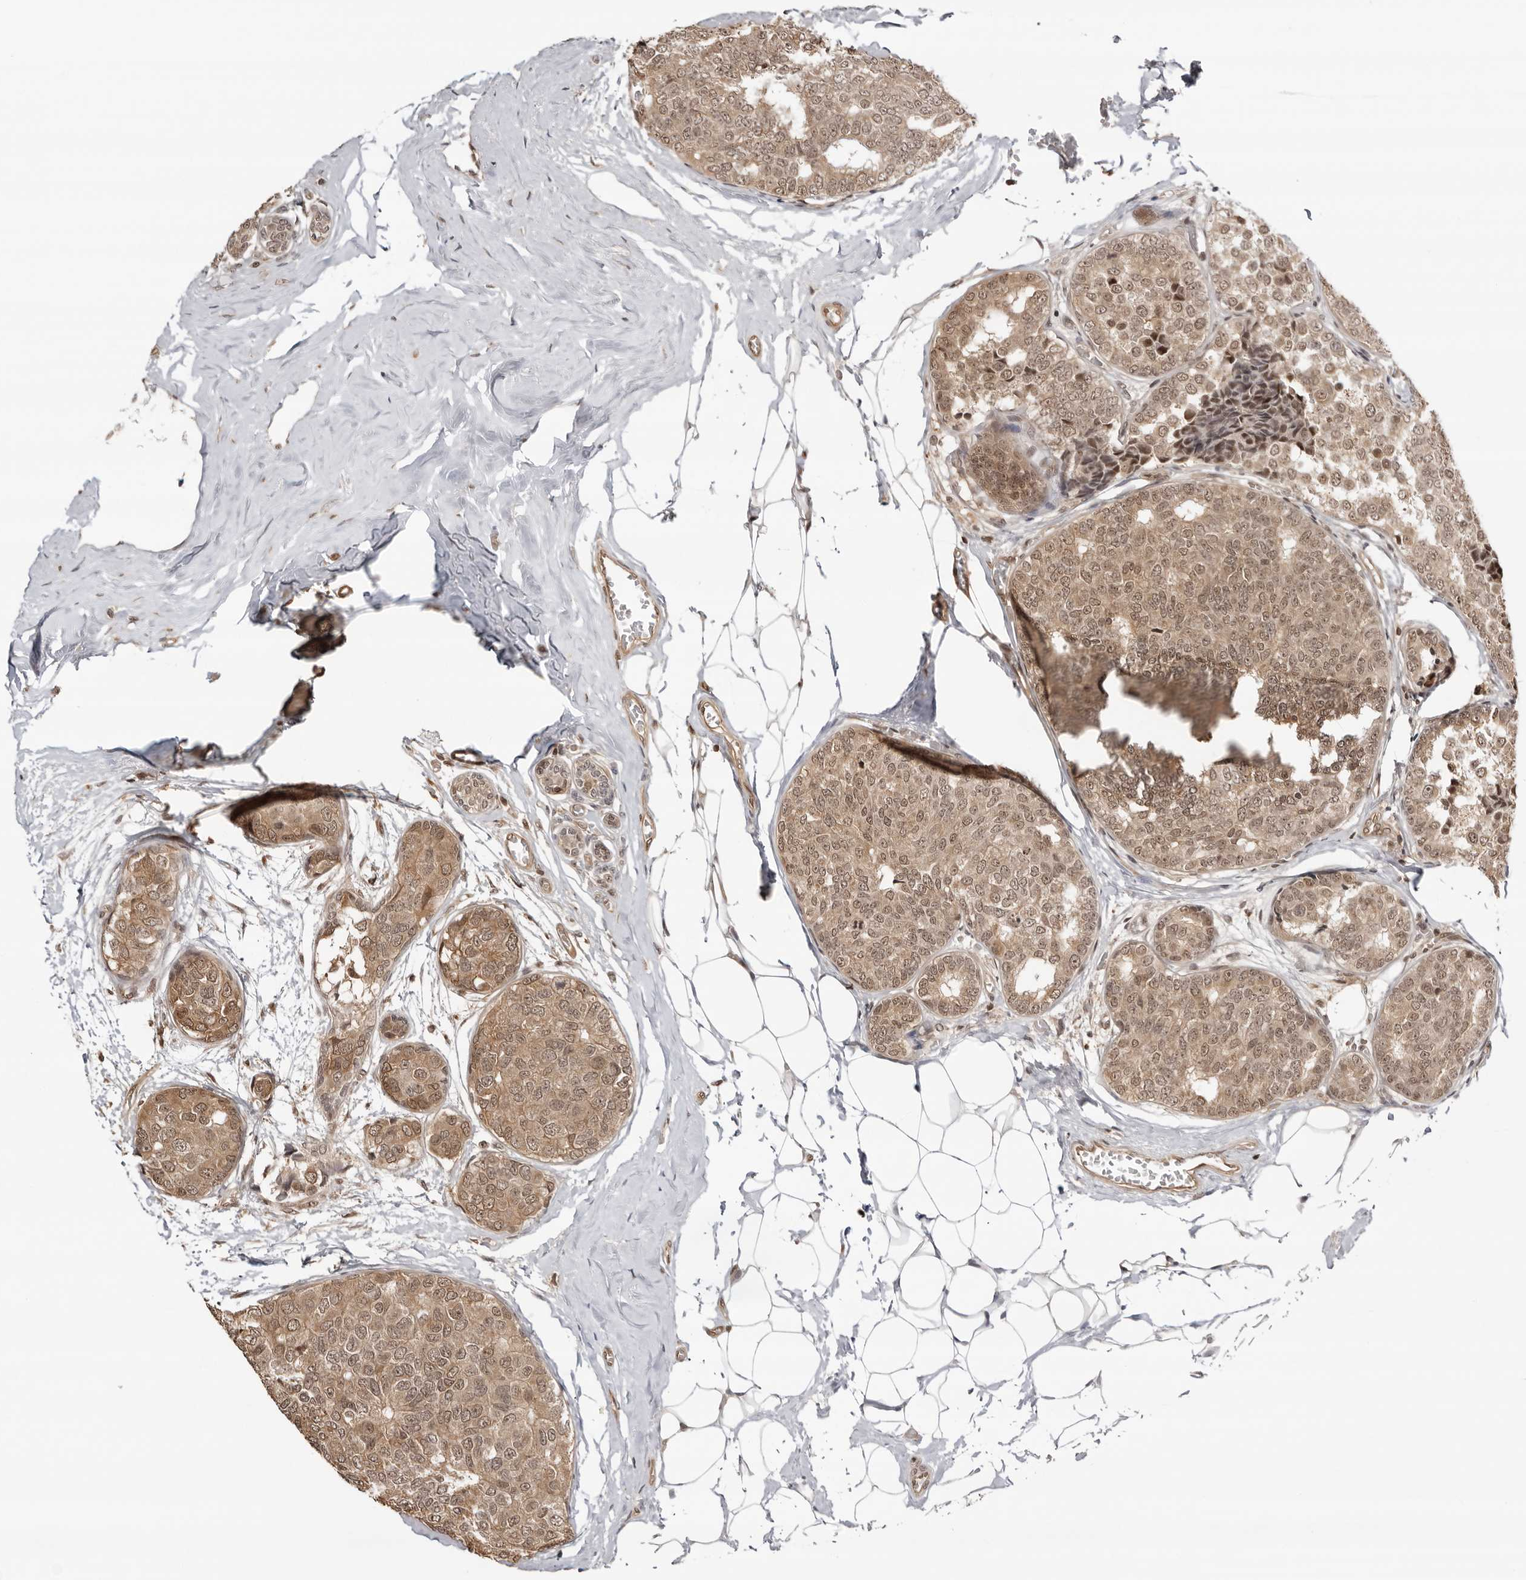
{"staining": {"intensity": "moderate", "quantity": "25%-75%", "location": "cytoplasmic/membranous,nuclear"}, "tissue": "breast cancer", "cell_type": "Tumor cells", "image_type": "cancer", "snomed": [{"axis": "morphology", "description": "Normal tissue, NOS"}, {"axis": "morphology", "description": "Duct carcinoma"}, {"axis": "topography", "description": "Breast"}], "caption": "Protein expression analysis of human breast cancer (infiltrating ductal carcinoma) reveals moderate cytoplasmic/membranous and nuclear staining in about 25%-75% of tumor cells.", "gene": "SDE2", "patient": {"sex": "female", "age": 43}}